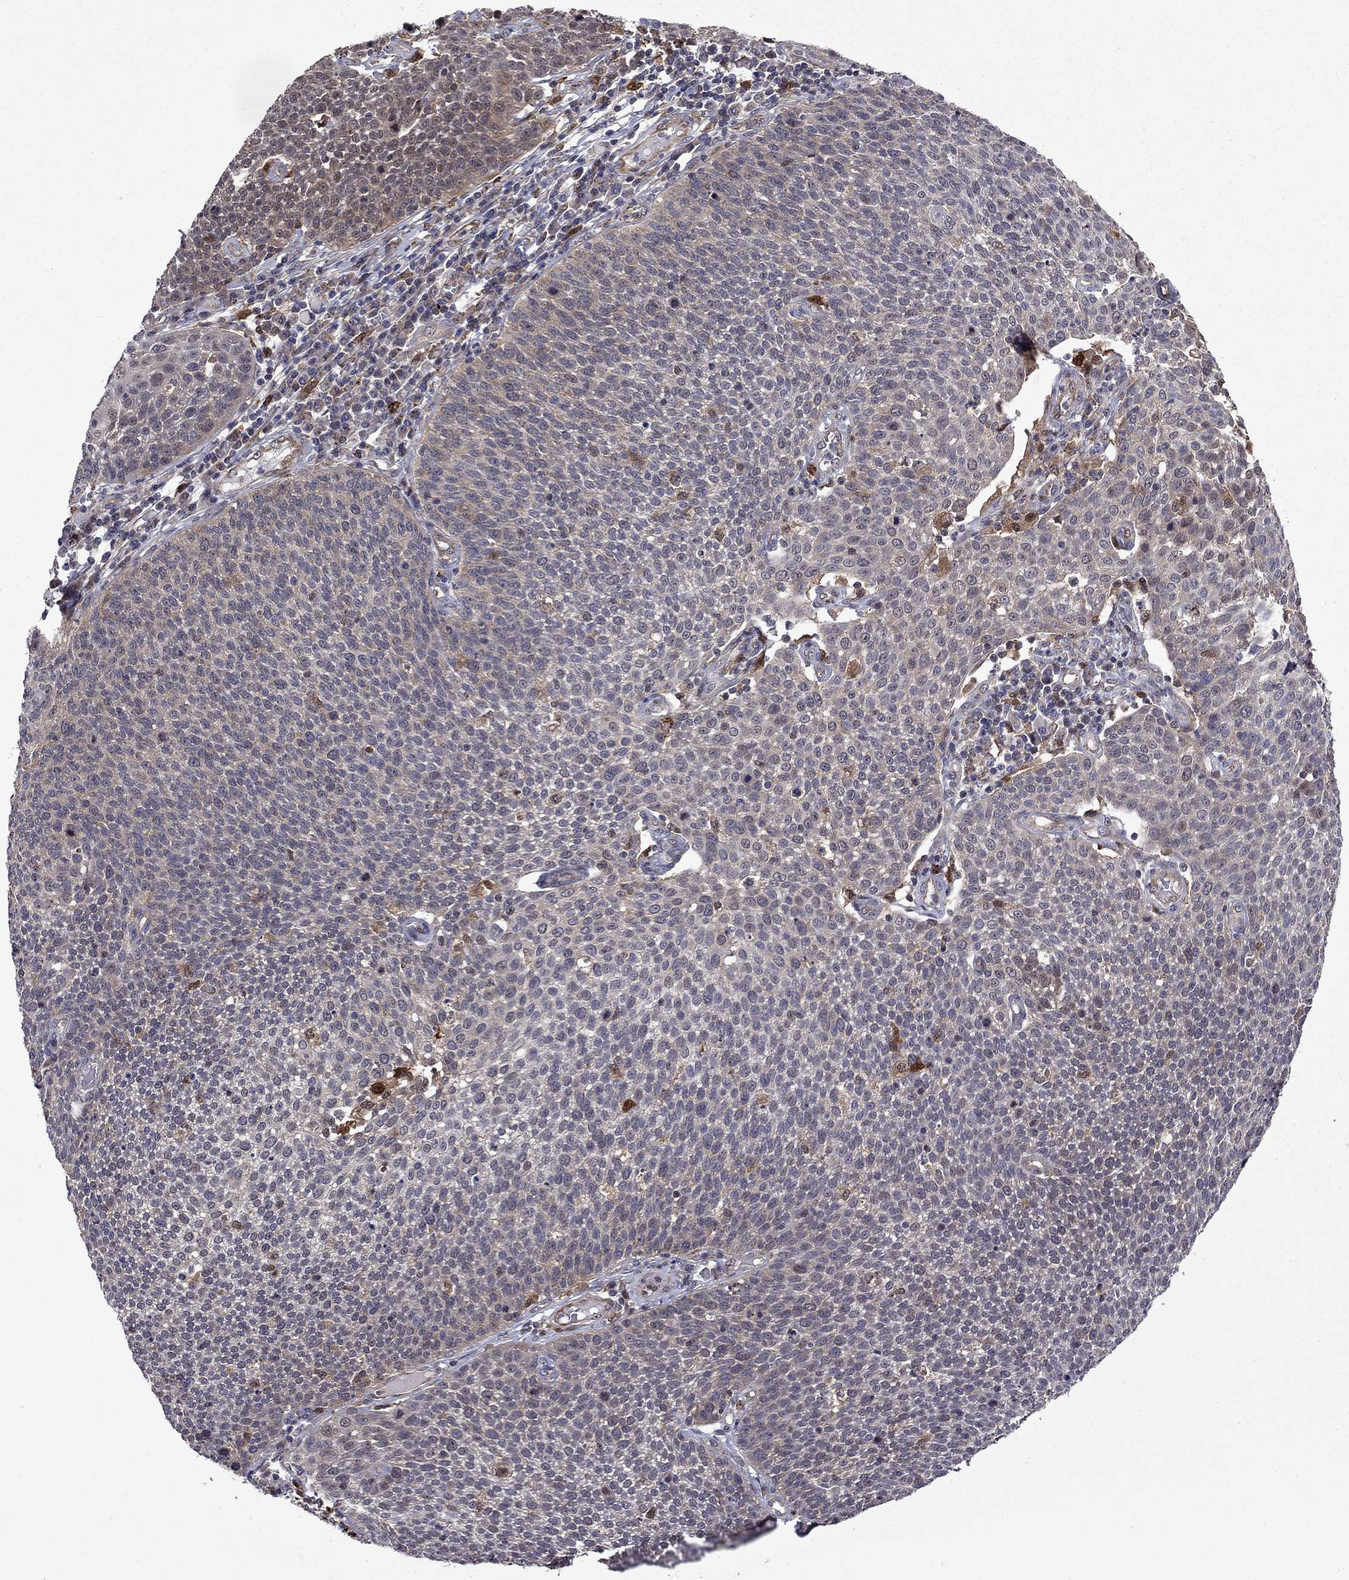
{"staining": {"intensity": "negative", "quantity": "none", "location": "none"}, "tissue": "cervical cancer", "cell_type": "Tumor cells", "image_type": "cancer", "snomed": [{"axis": "morphology", "description": "Squamous cell carcinoma, NOS"}, {"axis": "topography", "description": "Cervix"}], "caption": "Tumor cells show no significant expression in cervical squamous cell carcinoma.", "gene": "TPMT", "patient": {"sex": "female", "age": 34}}